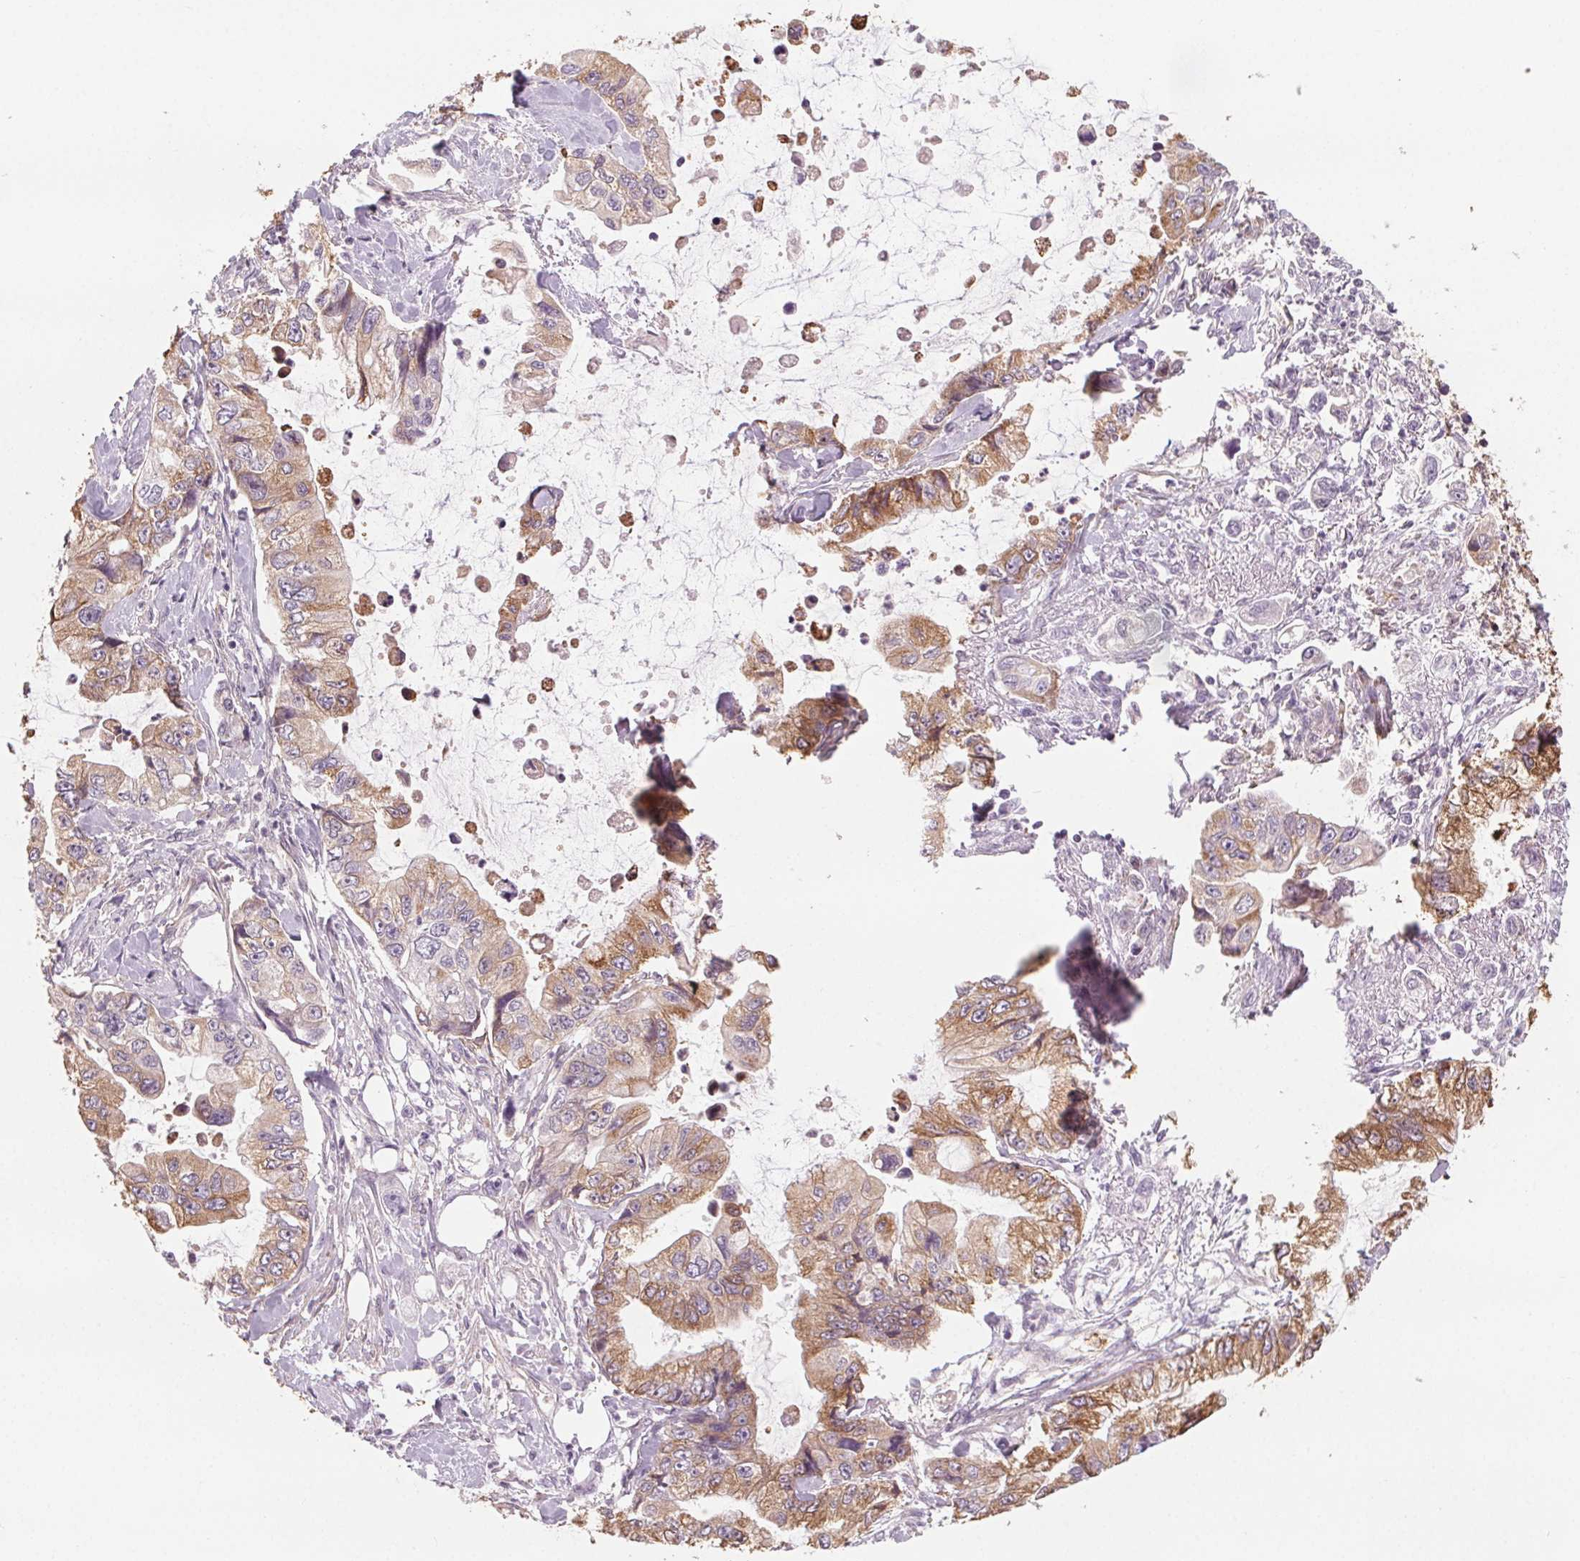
{"staining": {"intensity": "moderate", "quantity": ">75%", "location": "cytoplasmic/membranous"}, "tissue": "stomach cancer", "cell_type": "Tumor cells", "image_type": "cancer", "snomed": [{"axis": "morphology", "description": "Adenocarcinoma, NOS"}, {"axis": "topography", "description": "Pancreas"}, {"axis": "topography", "description": "Stomach, upper"}, {"axis": "topography", "description": "Stomach"}], "caption": "A photomicrograph showing moderate cytoplasmic/membranous expression in about >75% of tumor cells in stomach adenocarcinoma, as visualized by brown immunohistochemical staining.", "gene": "HHLA2", "patient": {"sex": "male", "age": 77}}